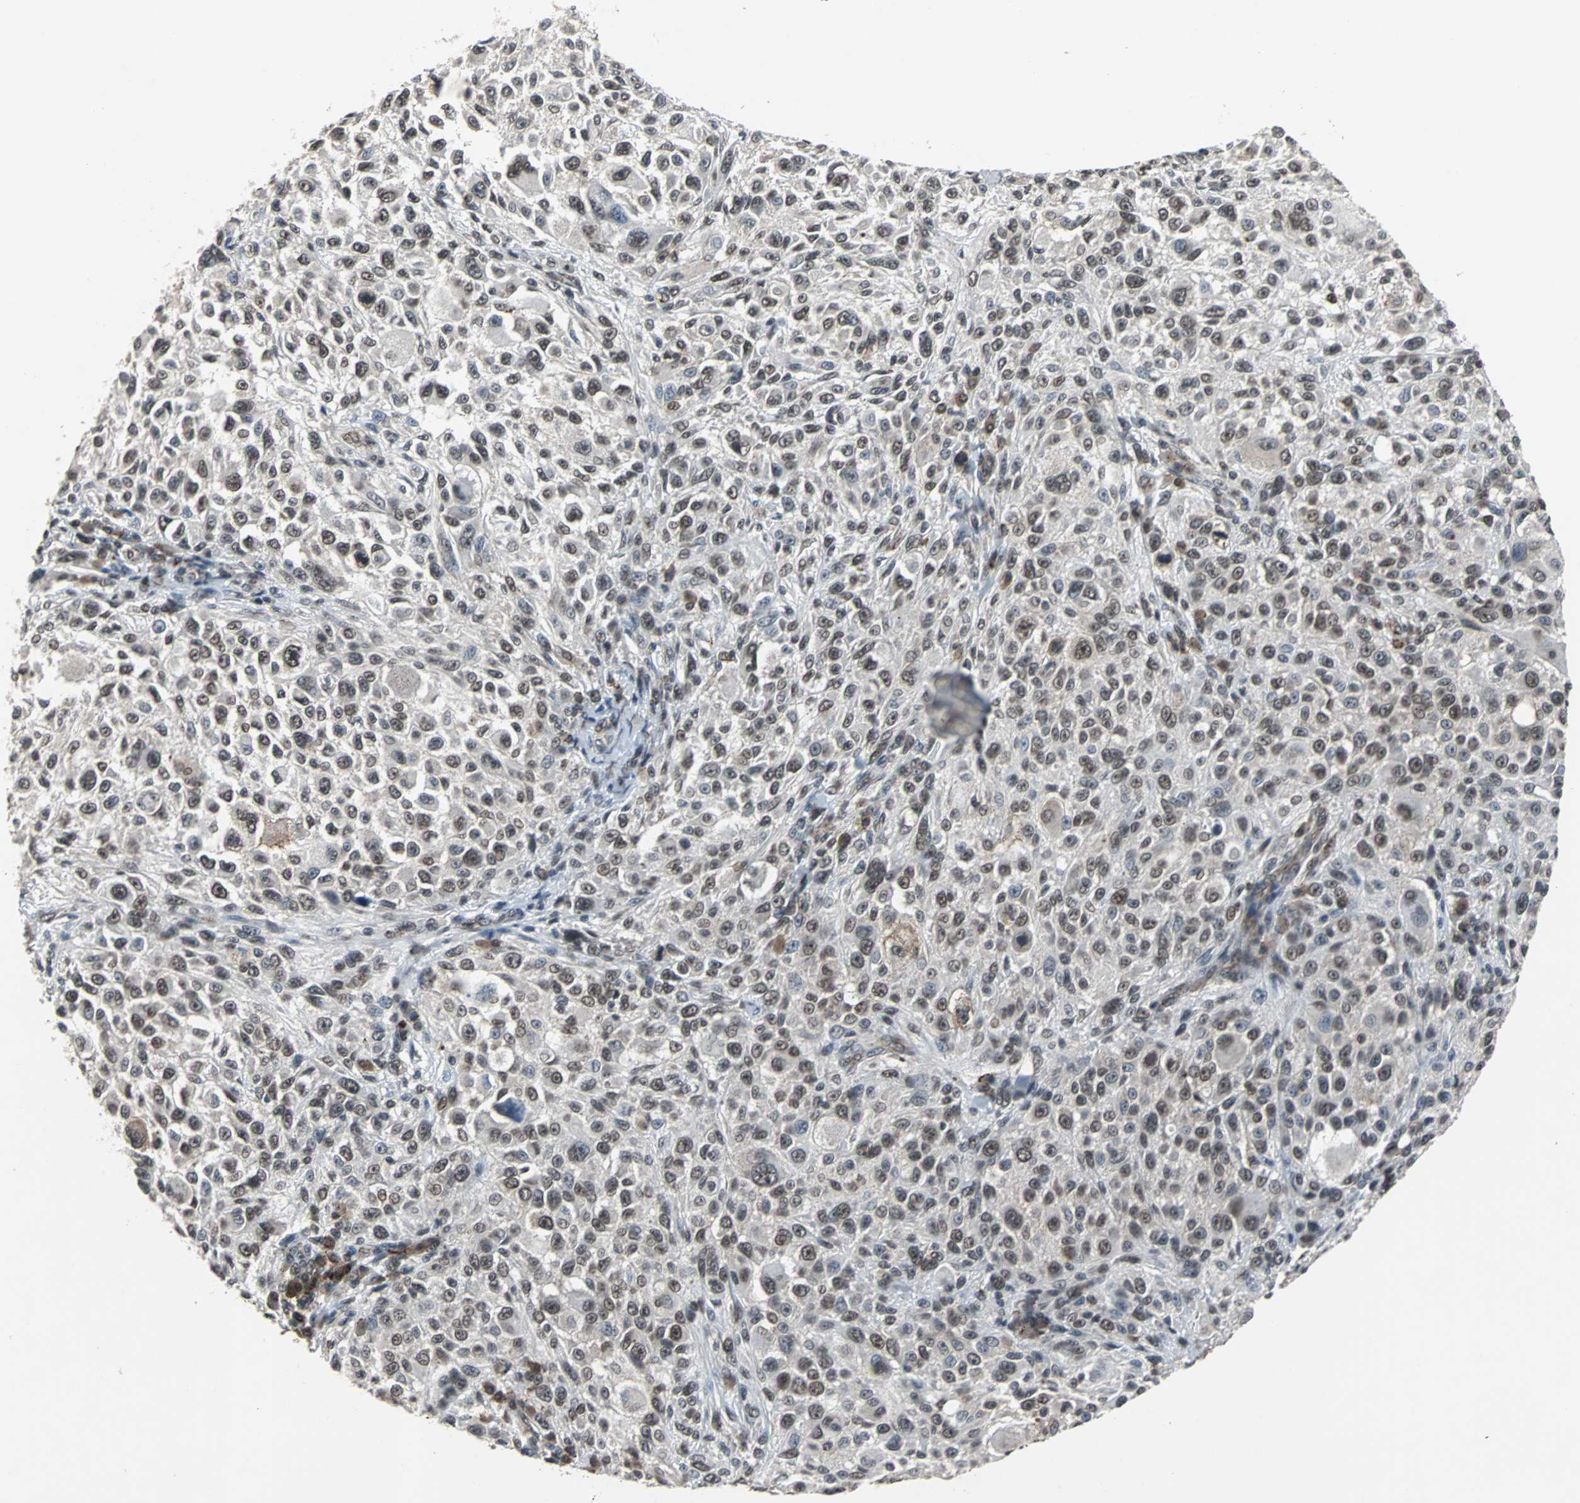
{"staining": {"intensity": "weak", "quantity": ">75%", "location": "cytoplasmic/membranous"}, "tissue": "melanoma", "cell_type": "Tumor cells", "image_type": "cancer", "snomed": [{"axis": "morphology", "description": "Necrosis, NOS"}, {"axis": "morphology", "description": "Malignant melanoma, NOS"}, {"axis": "topography", "description": "Skin"}], "caption": "Melanoma stained for a protein exhibits weak cytoplasmic/membranous positivity in tumor cells.", "gene": "LSR", "patient": {"sex": "female", "age": 87}}